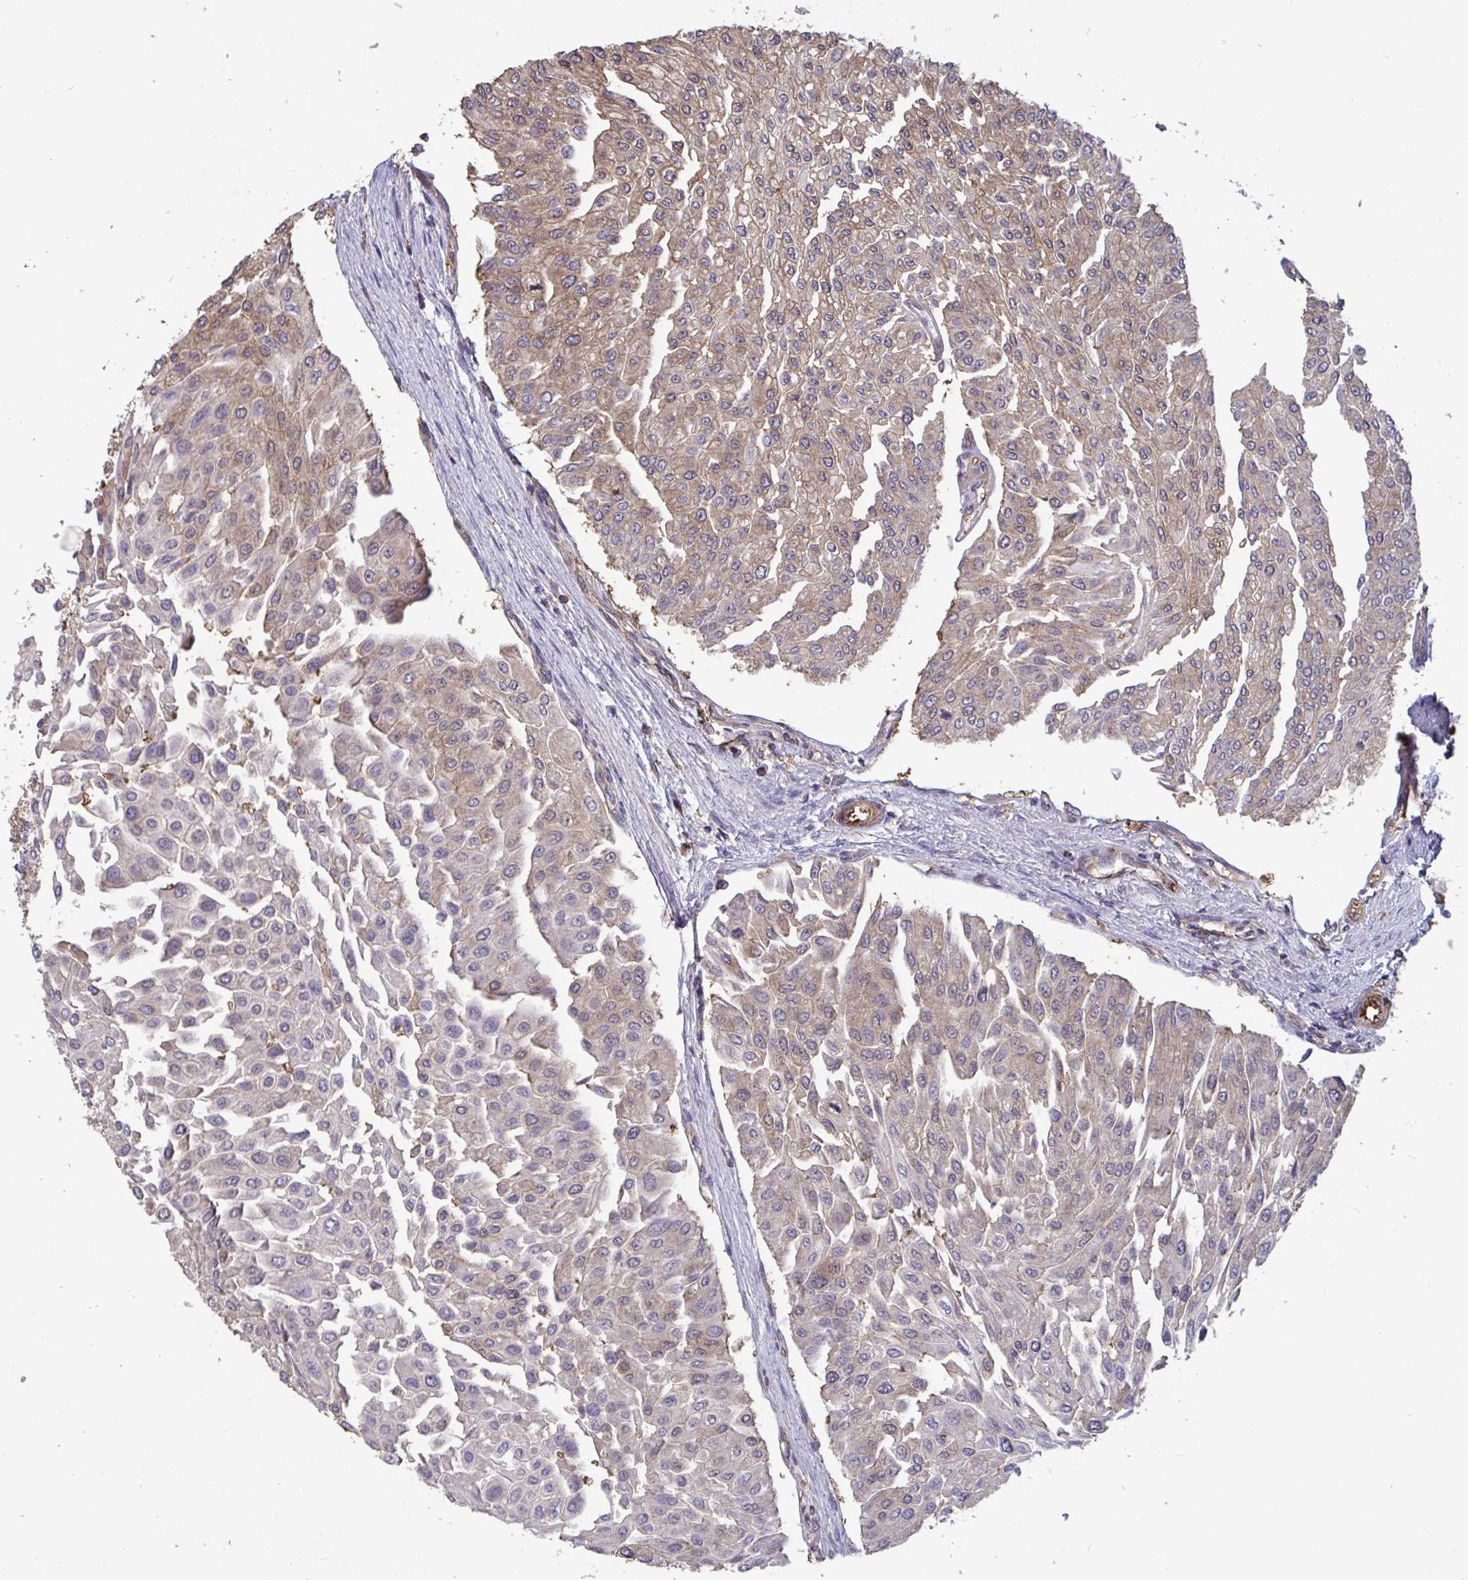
{"staining": {"intensity": "weak", "quantity": "25%-75%", "location": "cytoplasmic/membranous"}, "tissue": "urothelial cancer", "cell_type": "Tumor cells", "image_type": "cancer", "snomed": [{"axis": "morphology", "description": "Urothelial carcinoma, NOS"}, {"axis": "topography", "description": "Urinary bladder"}], "caption": "Immunohistochemistry (IHC) of human transitional cell carcinoma exhibits low levels of weak cytoplasmic/membranous staining in about 25%-75% of tumor cells.", "gene": "ISCU", "patient": {"sex": "male", "age": 67}}